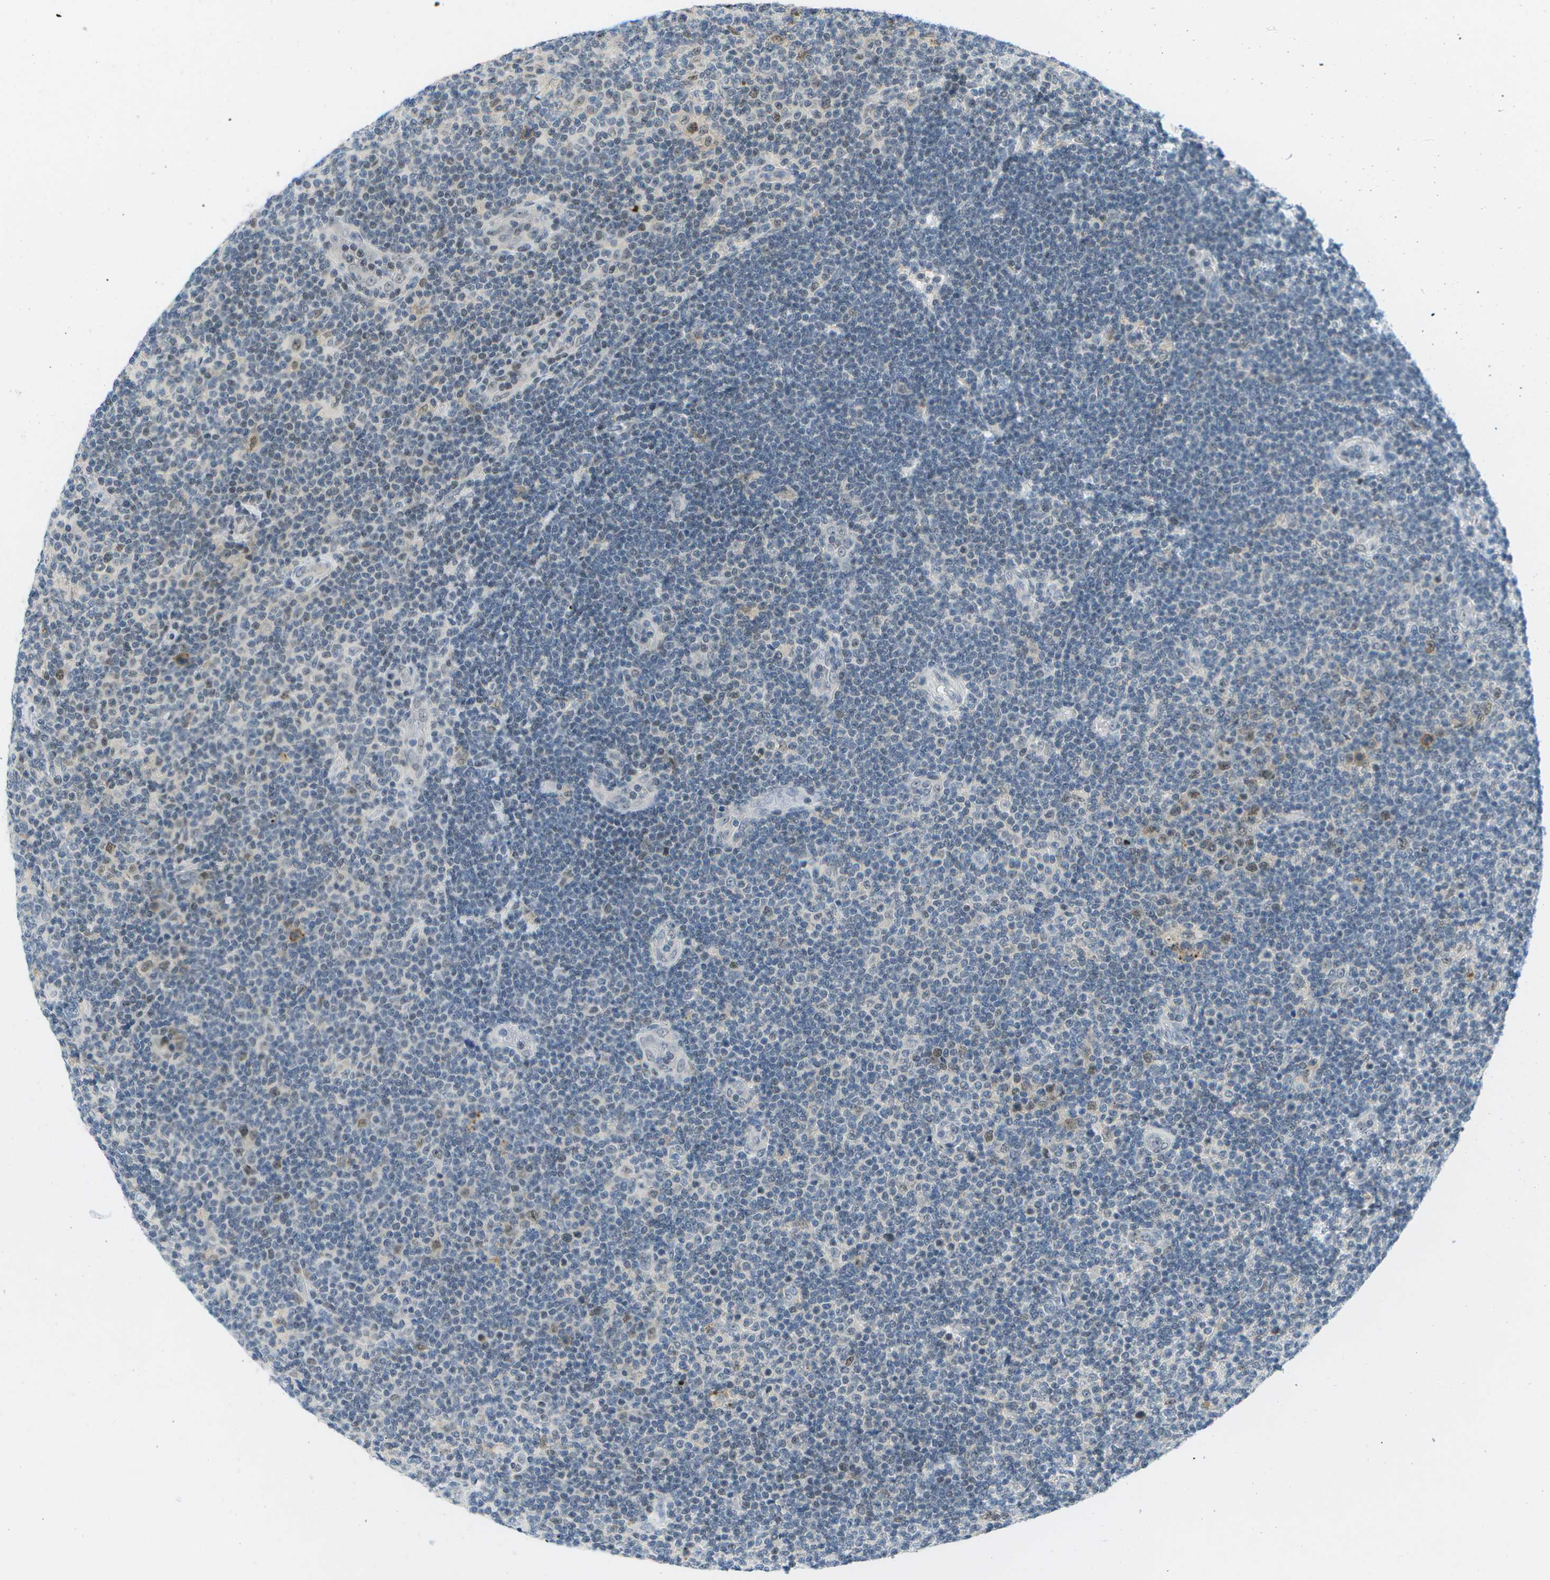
{"staining": {"intensity": "weak", "quantity": "<25%", "location": "nuclear"}, "tissue": "lymphoma", "cell_type": "Tumor cells", "image_type": "cancer", "snomed": [{"axis": "morphology", "description": "Malignant lymphoma, non-Hodgkin's type, Low grade"}, {"axis": "topography", "description": "Lymph node"}], "caption": "A histopathology image of lymphoma stained for a protein reveals no brown staining in tumor cells.", "gene": "PITHD1", "patient": {"sex": "male", "age": 83}}